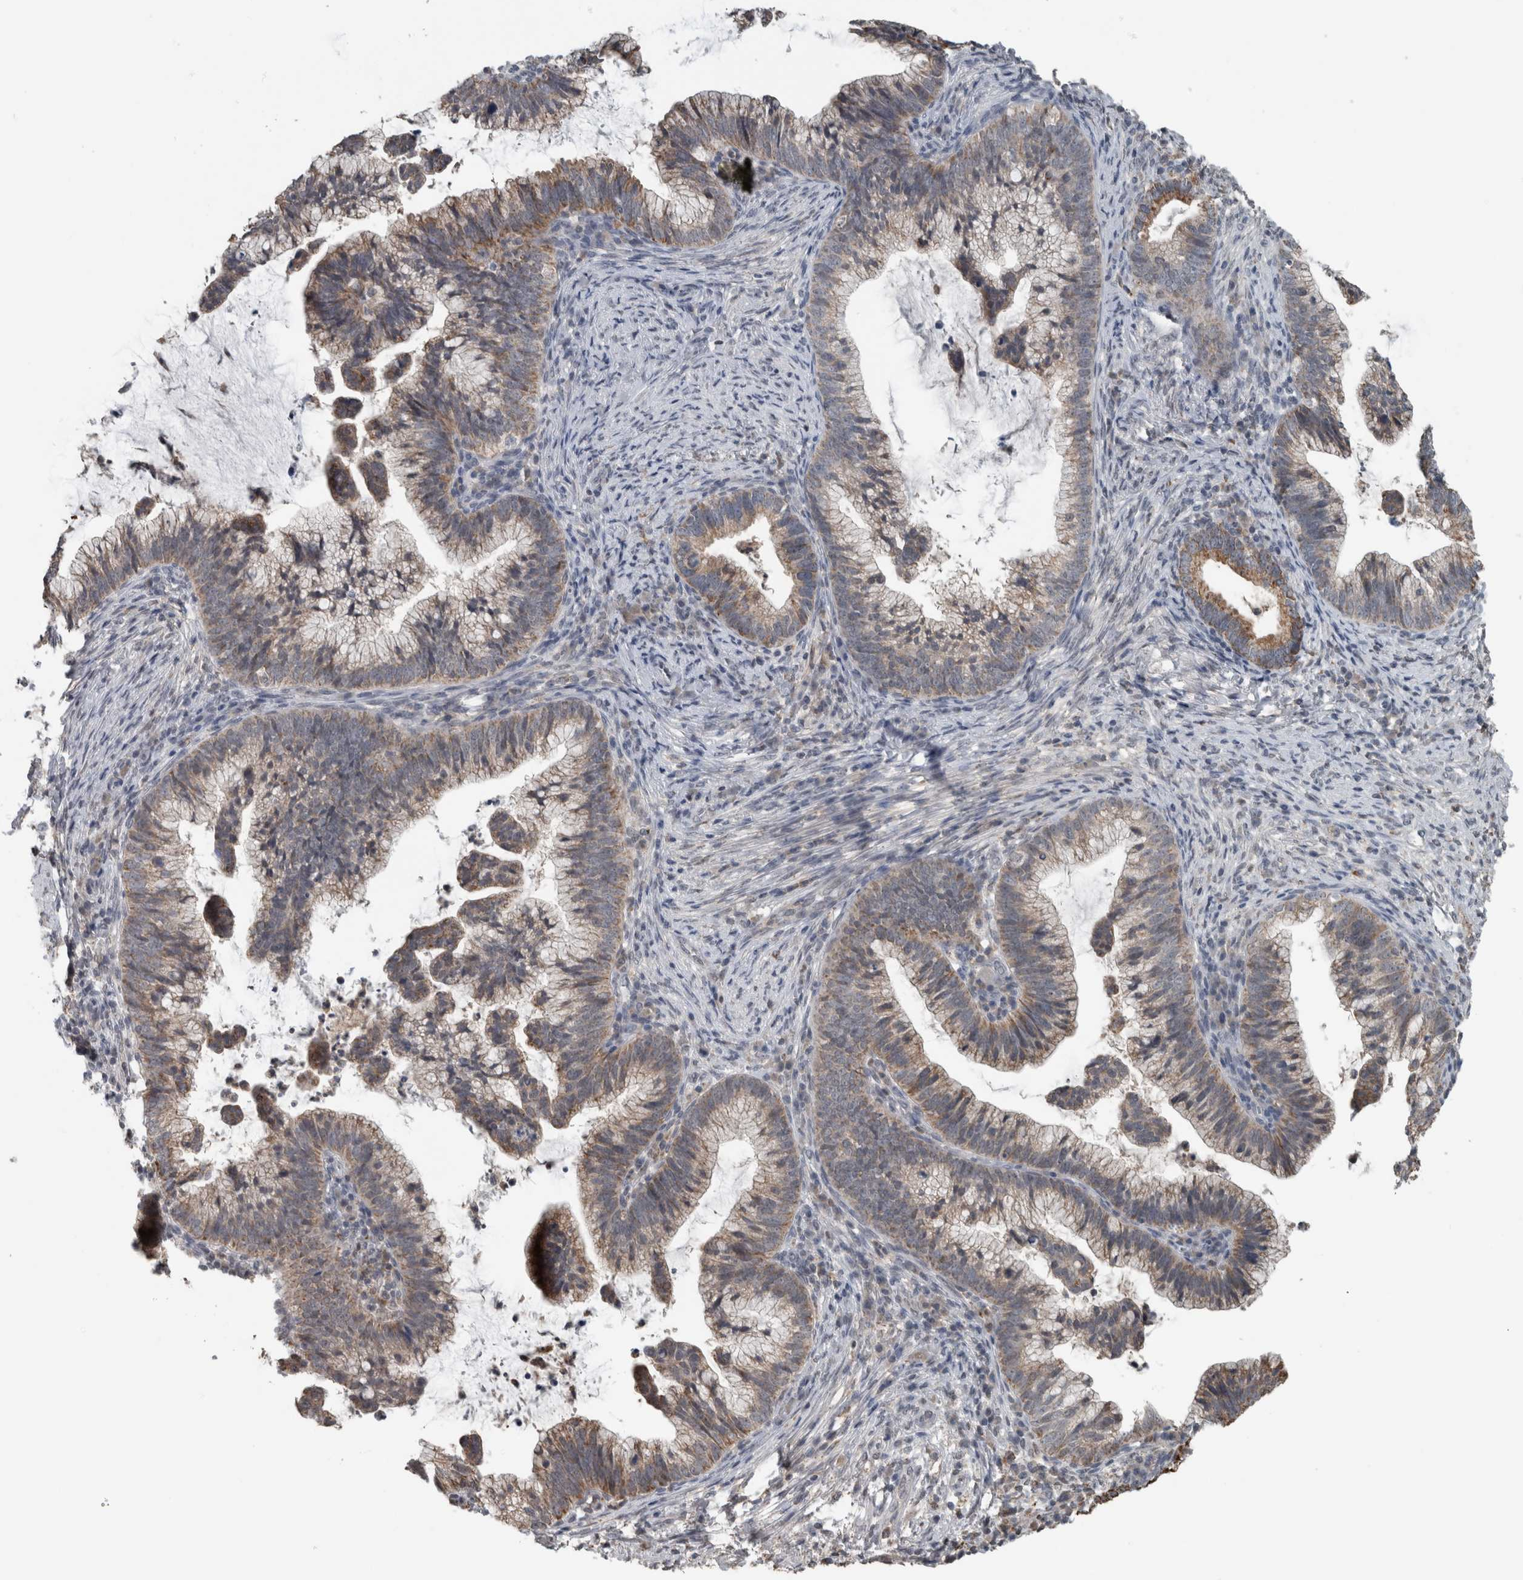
{"staining": {"intensity": "moderate", "quantity": ">75%", "location": "cytoplasmic/membranous"}, "tissue": "cervical cancer", "cell_type": "Tumor cells", "image_type": "cancer", "snomed": [{"axis": "morphology", "description": "Adenocarcinoma, NOS"}, {"axis": "topography", "description": "Cervix"}], "caption": "The photomicrograph shows staining of cervical cancer (adenocarcinoma), revealing moderate cytoplasmic/membranous protein expression (brown color) within tumor cells. (Brightfield microscopy of DAB IHC at high magnification).", "gene": "ACSF2", "patient": {"sex": "female", "age": 36}}